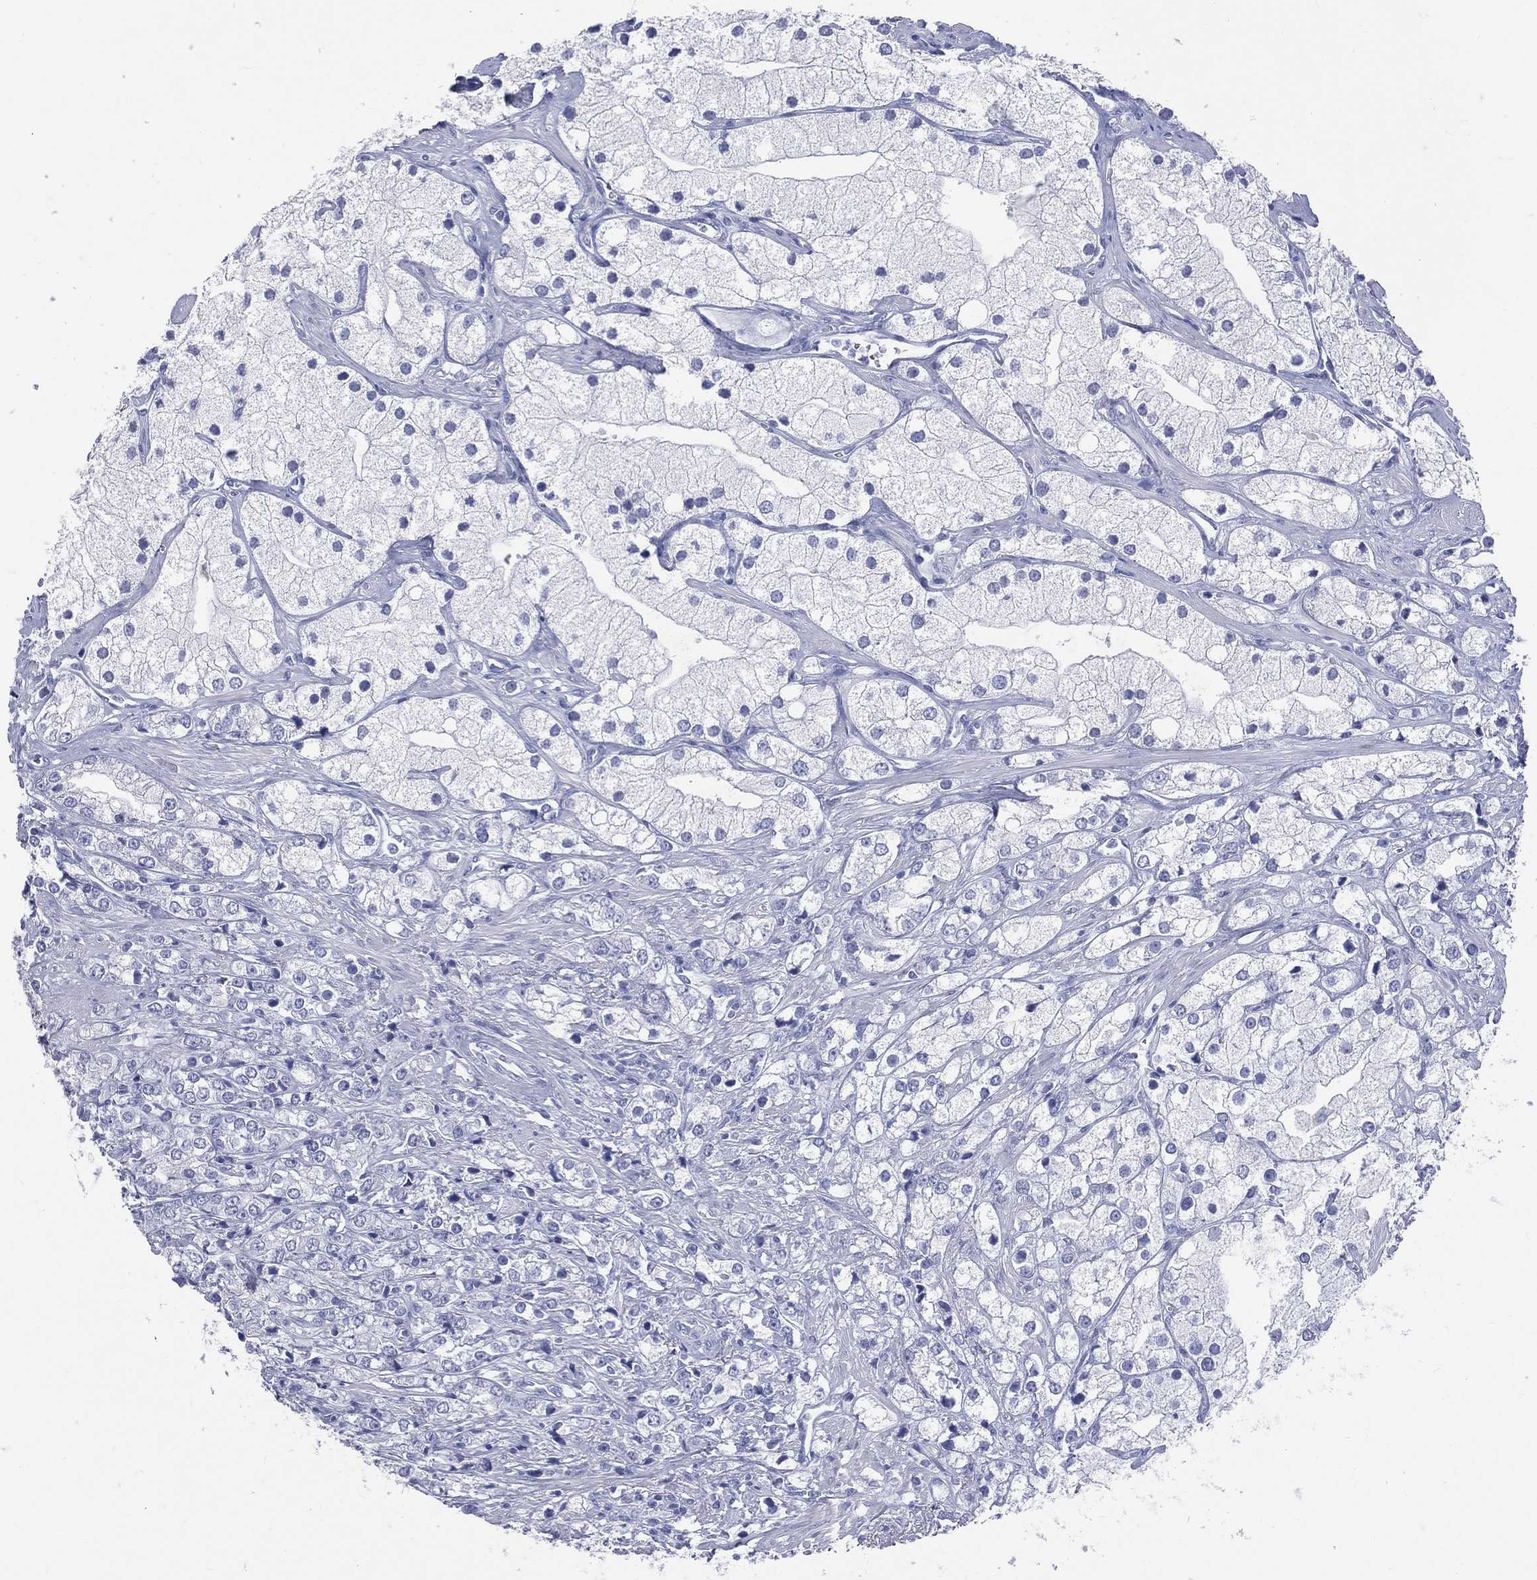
{"staining": {"intensity": "negative", "quantity": "none", "location": "none"}, "tissue": "prostate cancer", "cell_type": "Tumor cells", "image_type": "cancer", "snomed": [{"axis": "morphology", "description": "Adenocarcinoma, NOS"}, {"axis": "topography", "description": "Prostate and seminal vesicle, NOS"}, {"axis": "topography", "description": "Prostate"}], "caption": "A photomicrograph of human prostate cancer is negative for staining in tumor cells.", "gene": "CYLC1", "patient": {"sex": "male", "age": 79}}